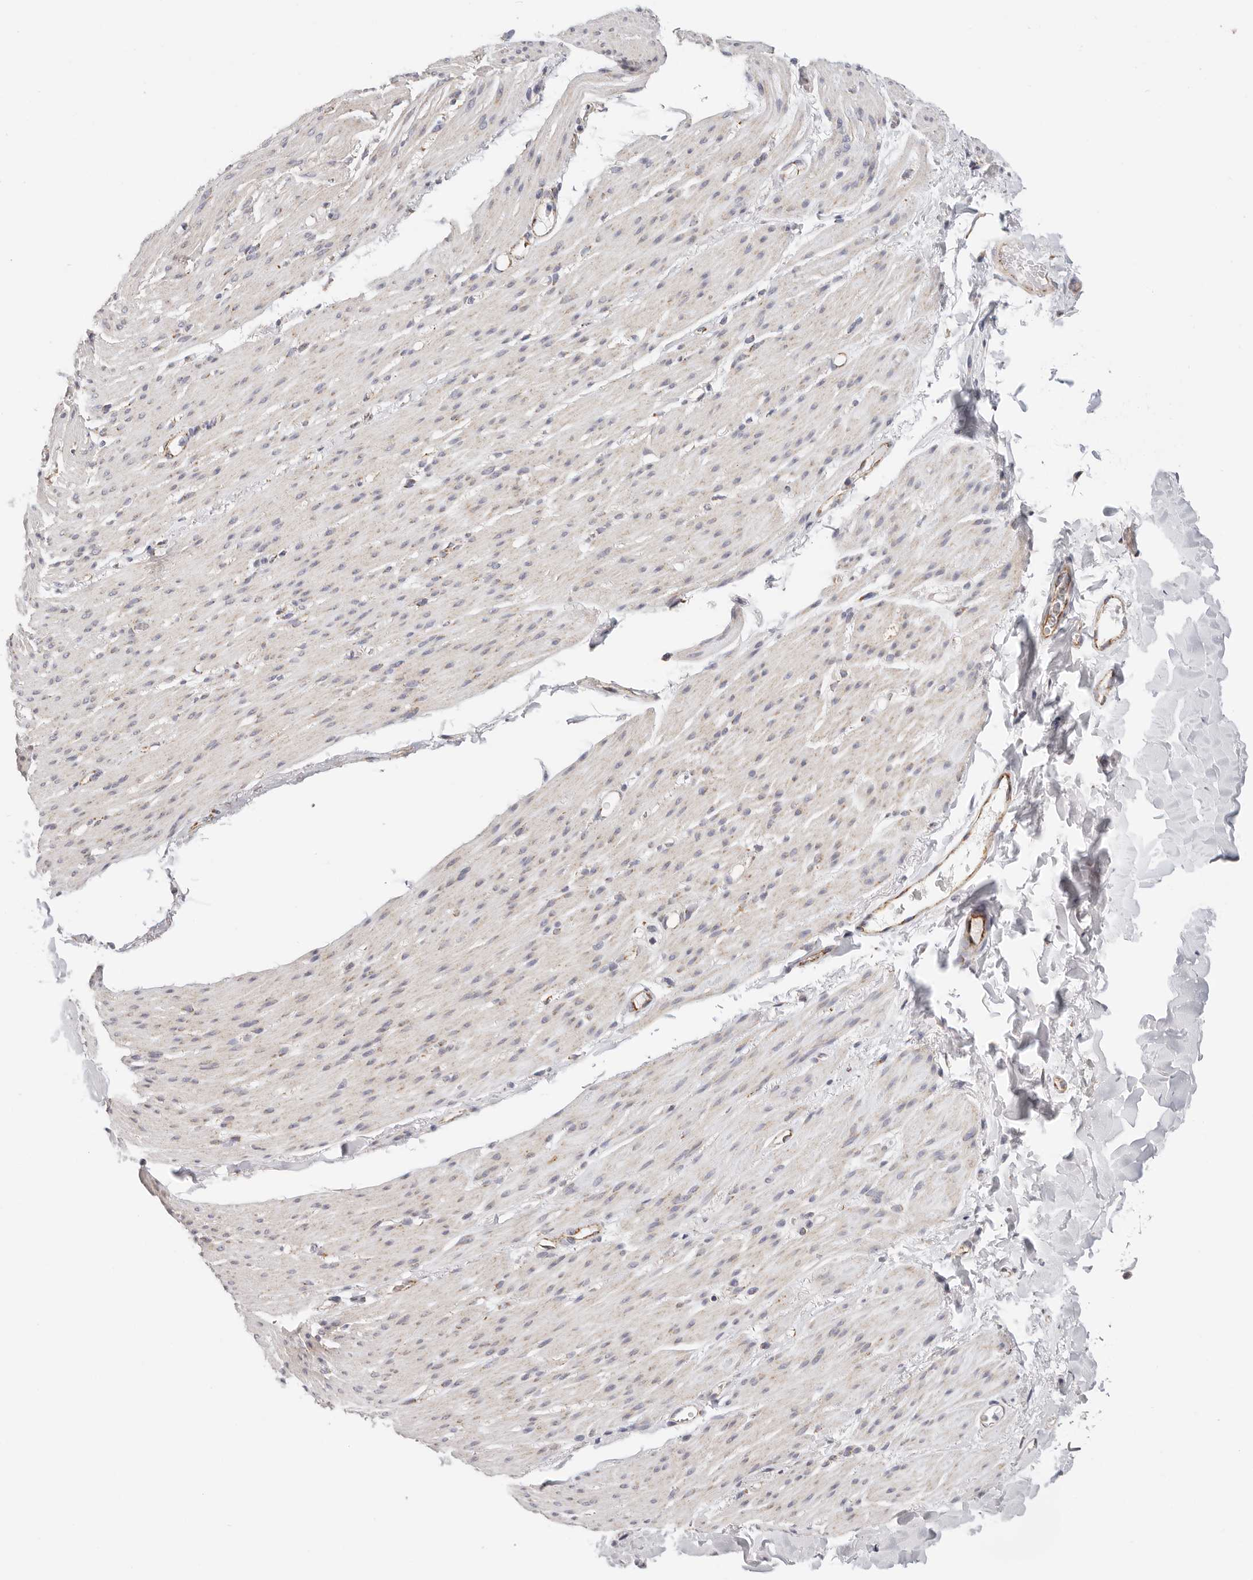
{"staining": {"intensity": "weak", "quantity": "25%-75%", "location": "cytoplasmic/membranous"}, "tissue": "smooth muscle", "cell_type": "Smooth muscle cells", "image_type": "normal", "snomed": [{"axis": "morphology", "description": "Normal tissue, NOS"}, {"axis": "topography", "description": "Colon"}, {"axis": "topography", "description": "Peripheral nerve tissue"}], "caption": "An IHC micrograph of benign tissue is shown. Protein staining in brown shows weak cytoplasmic/membranous positivity in smooth muscle within smooth muscle cells. (IHC, brightfield microscopy, high magnification).", "gene": "AFDN", "patient": {"sex": "female", "age": 61}}